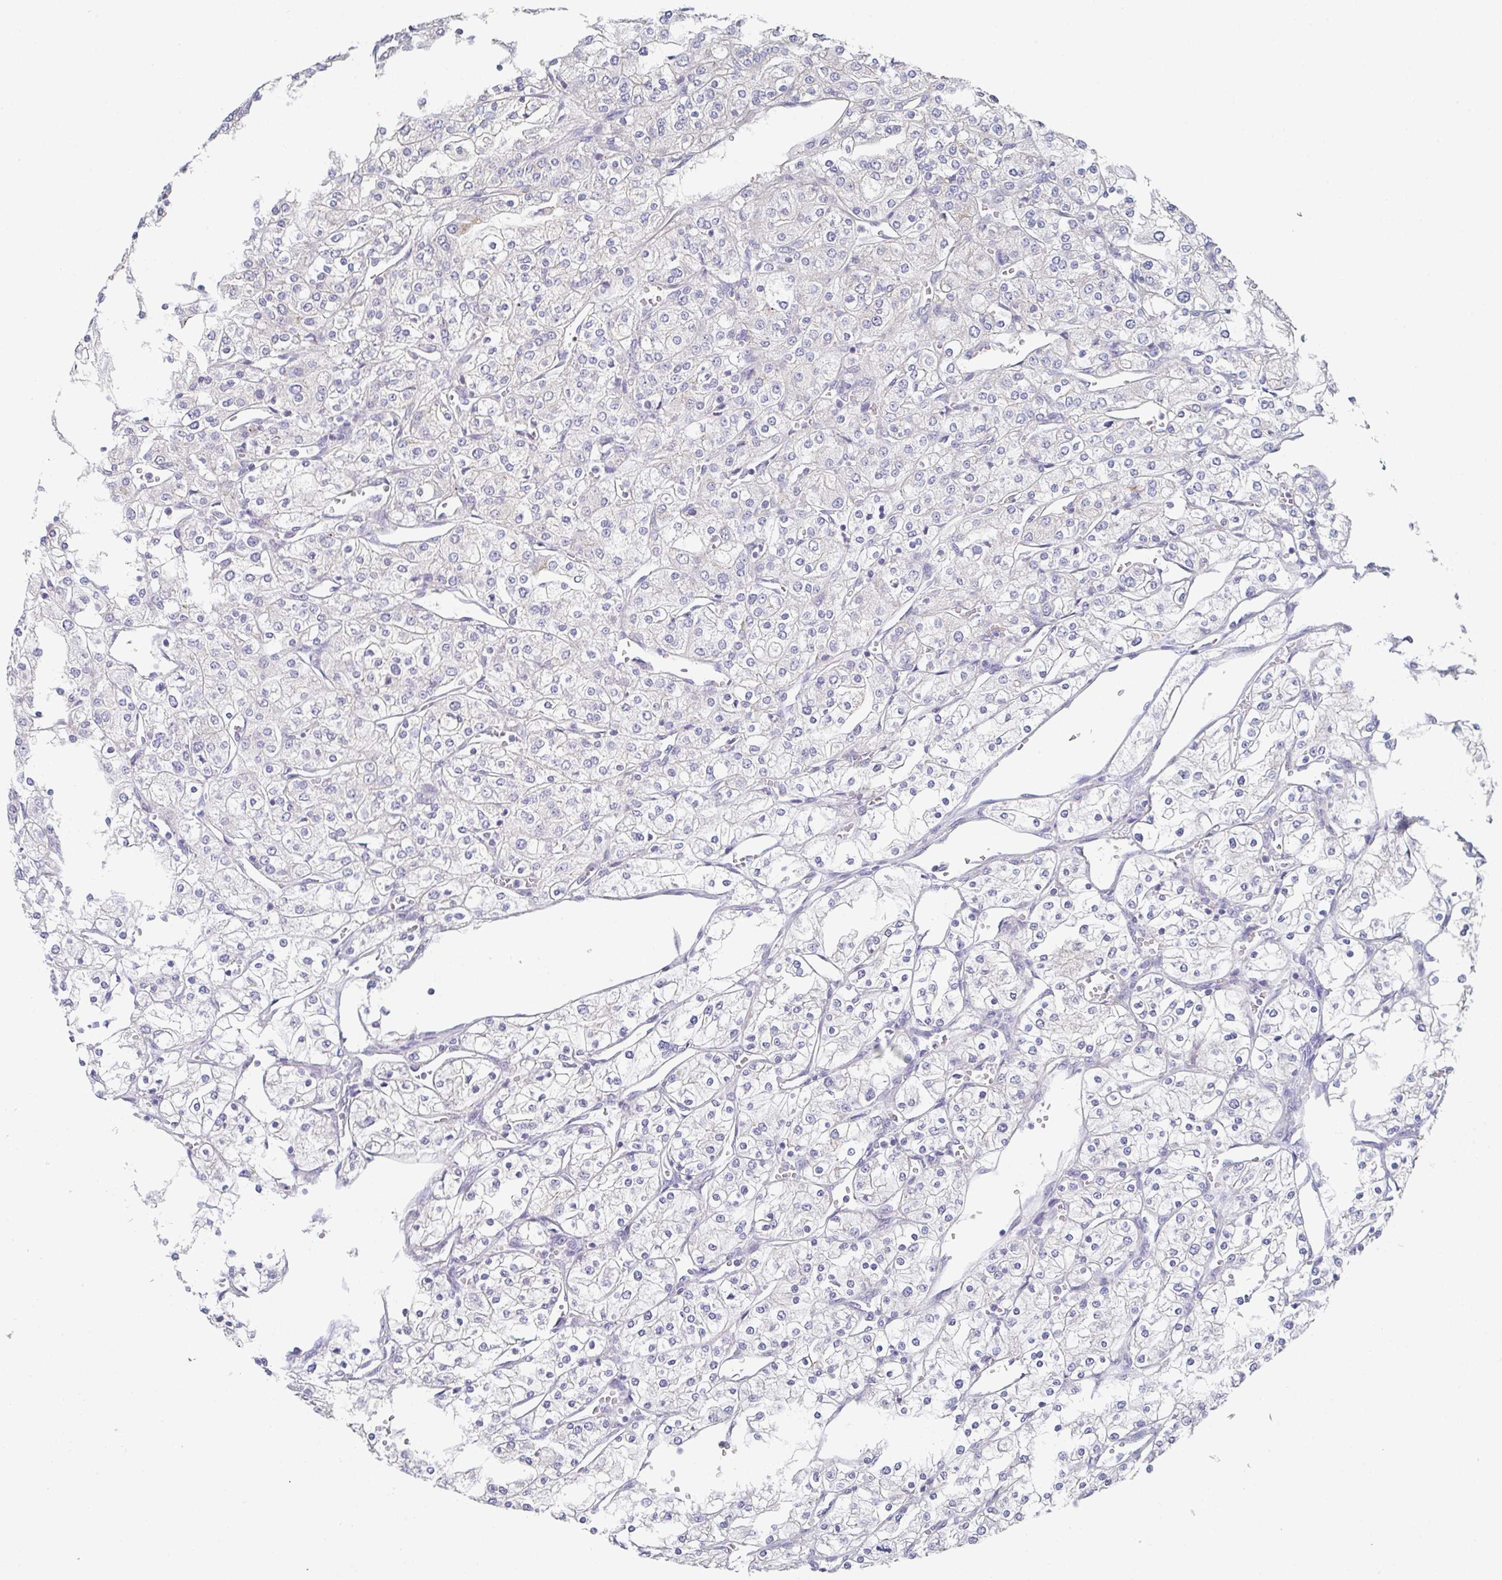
{"staining": {"intensity": "negative", "quantity": "none", "location": "none"}, "tissue": "renal cancer", "cell_type": "Tumor cells", "image_type": "cancer", "snomed": [{"axis": "morphology", "description": "Adenocarcinoma, NOS"}, {"axis": "topography", "description": "Kidney"}], "caption": "High power microscopy micrograph of an immunohistochemistry (IHC) photomicrograph of adenocarcinoma (renal), revealing no significant positivity in tumor cells.", "gene": "CHMP5", "patient": {"sex": "male", "age": 80}}